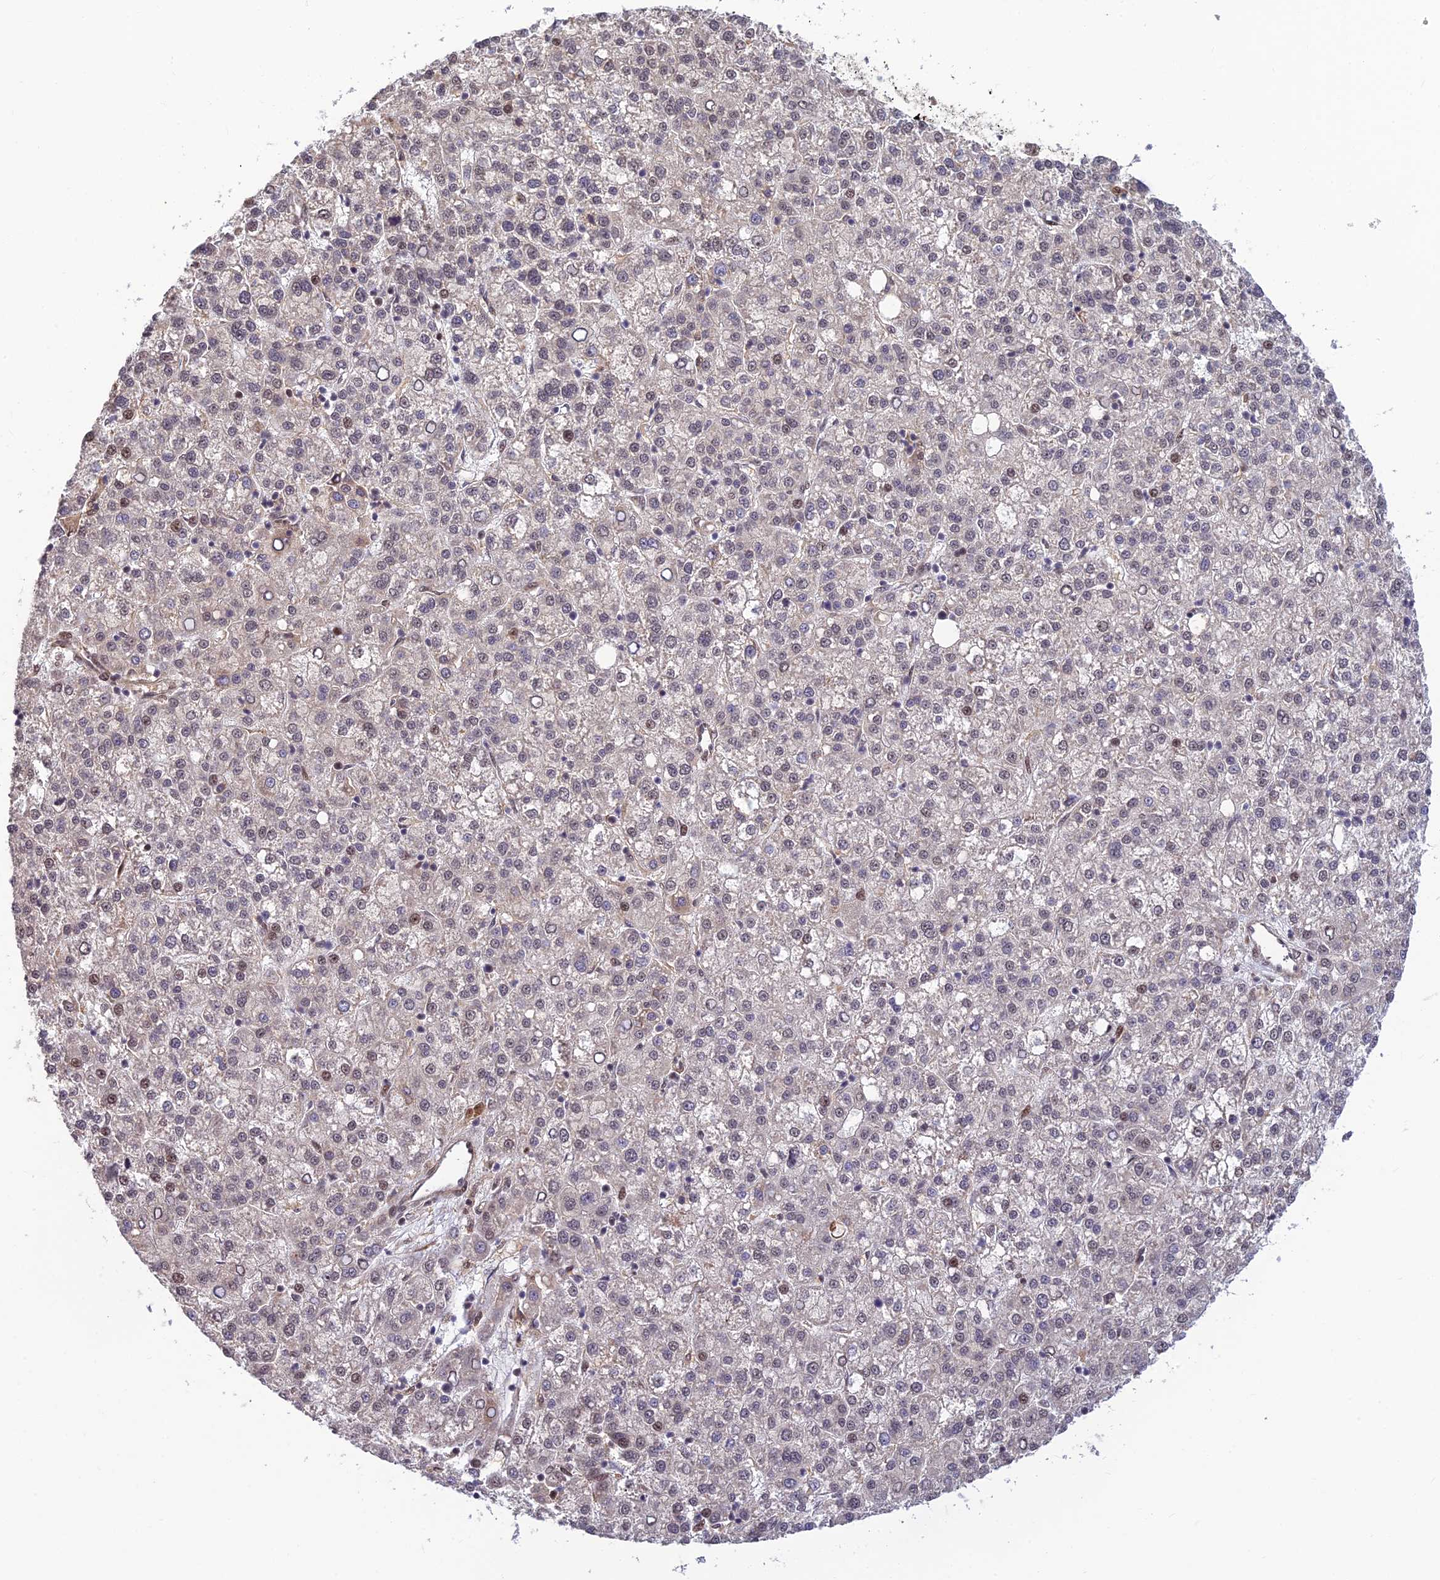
{"staining": {"intensity": "weak", "quantity": "<25%", "location": "nuclear"}, "tissue": "liver cancer", "cell_type": "Tumor cells", "image_type": "cancer", "snomed": [{"axis": "morphology", "description": "Carcinoma, Hepatocellular, NOS"}, {"axis": "topography", "description": "Liver"}], "caption": "This is a photomicrograph of IHC staining of hepatocellular carcinoma (liver), which shows no staining in tumor cells.", "gene": "UFSP2", "patient": {"sex": "female", "age": 58}}